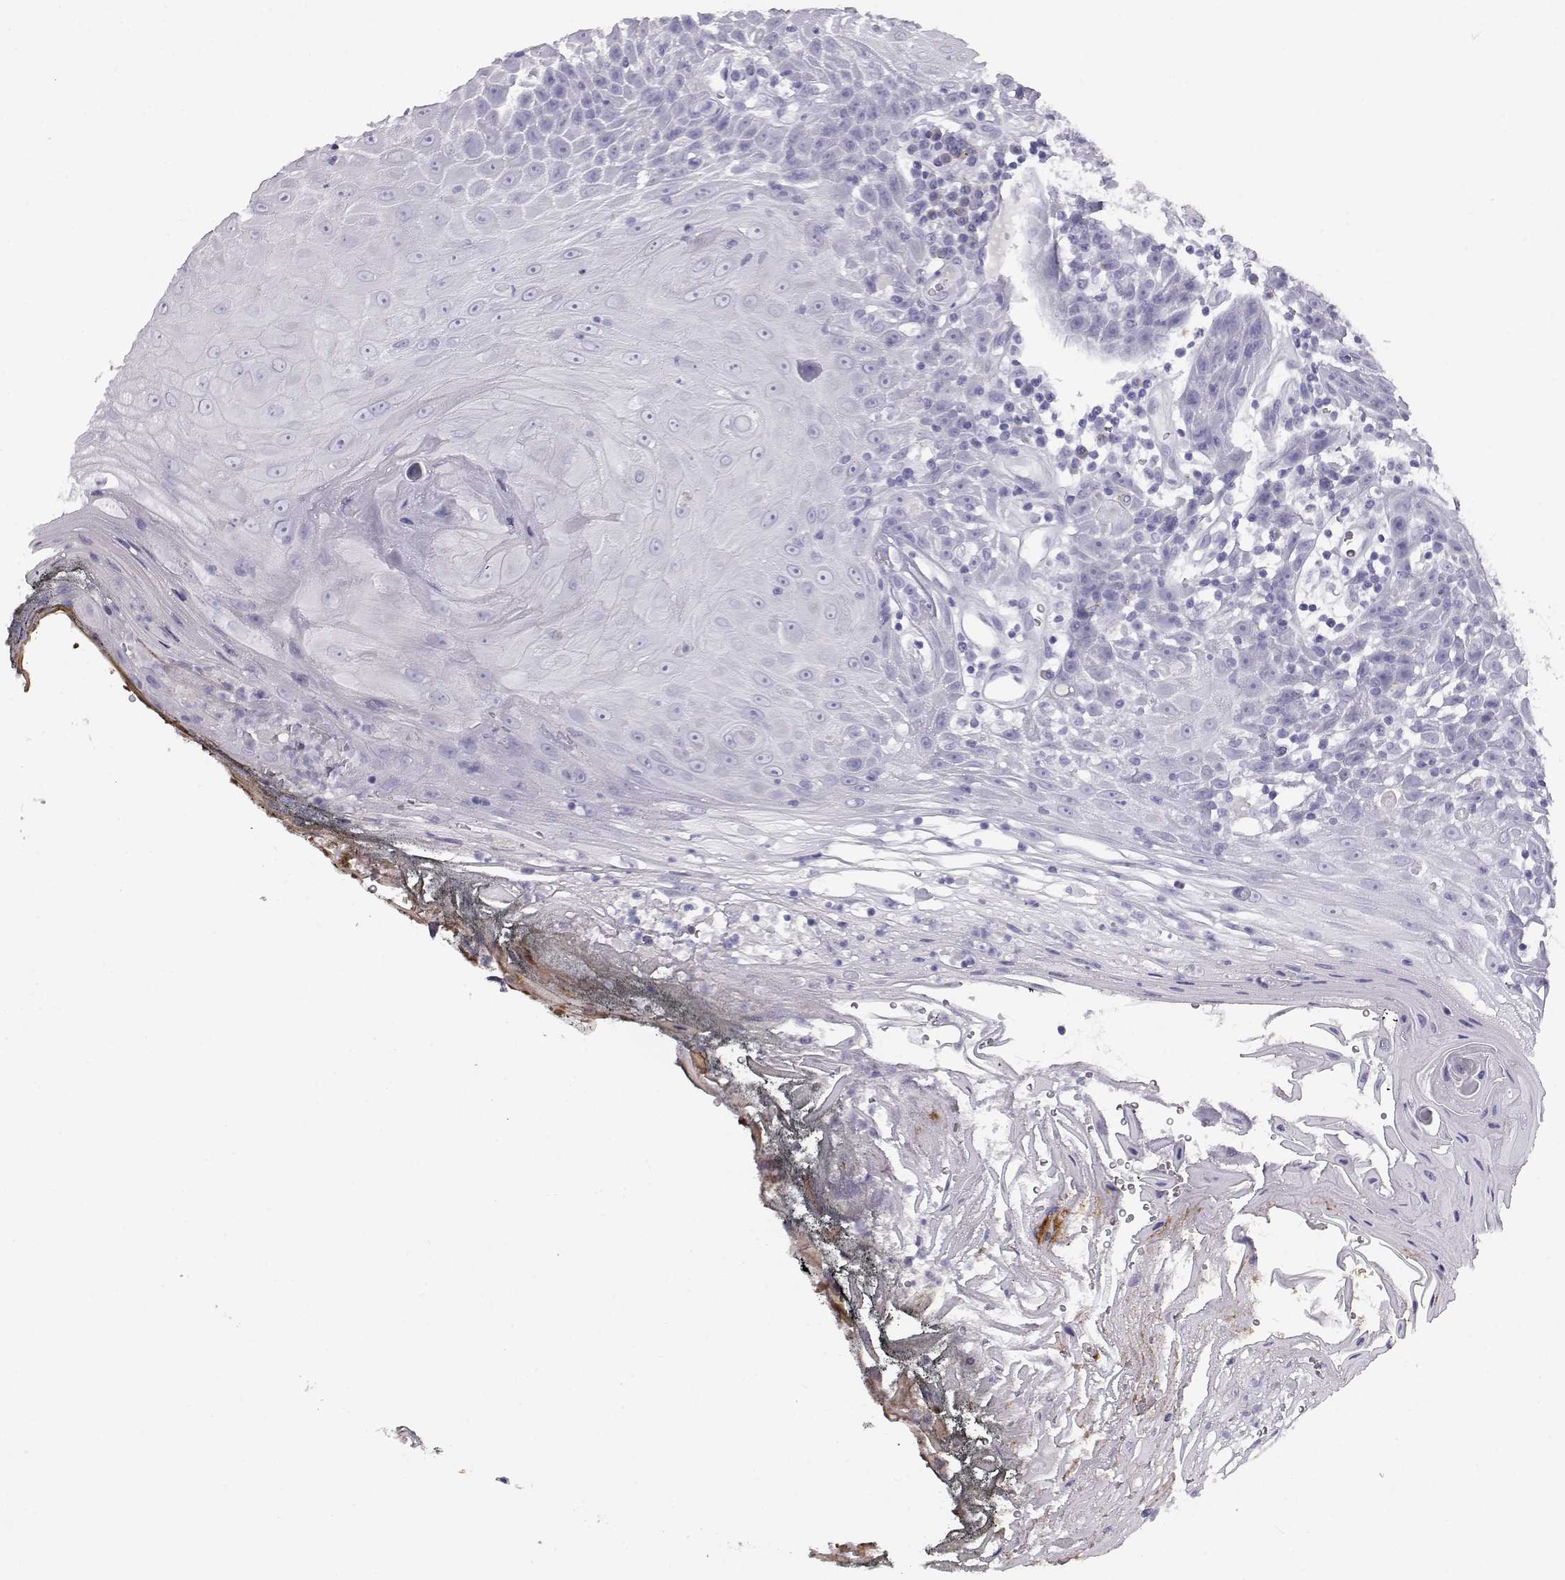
{"staining": {"intensity": "negative", "quantity": "none", "location": "none"}, "tissue": "head and neck cancer", "cell_type": "Tumor cells", "image_type": "cancer", "snomed": [{"axis": "morphology", "description": "Squamous cell carcinoma, NOS"}, {"axis": "topography", "description": "Head-Neck"}], "caption": "A high-resolution histopathology image shows immunohistochemistry (IHC) staining of squamous cell carcinoma (head and neck), which exhibits no significant expression in tumor cells.", "gene": "ITLN2", "patient": {"sex": "male", "age": 52}}